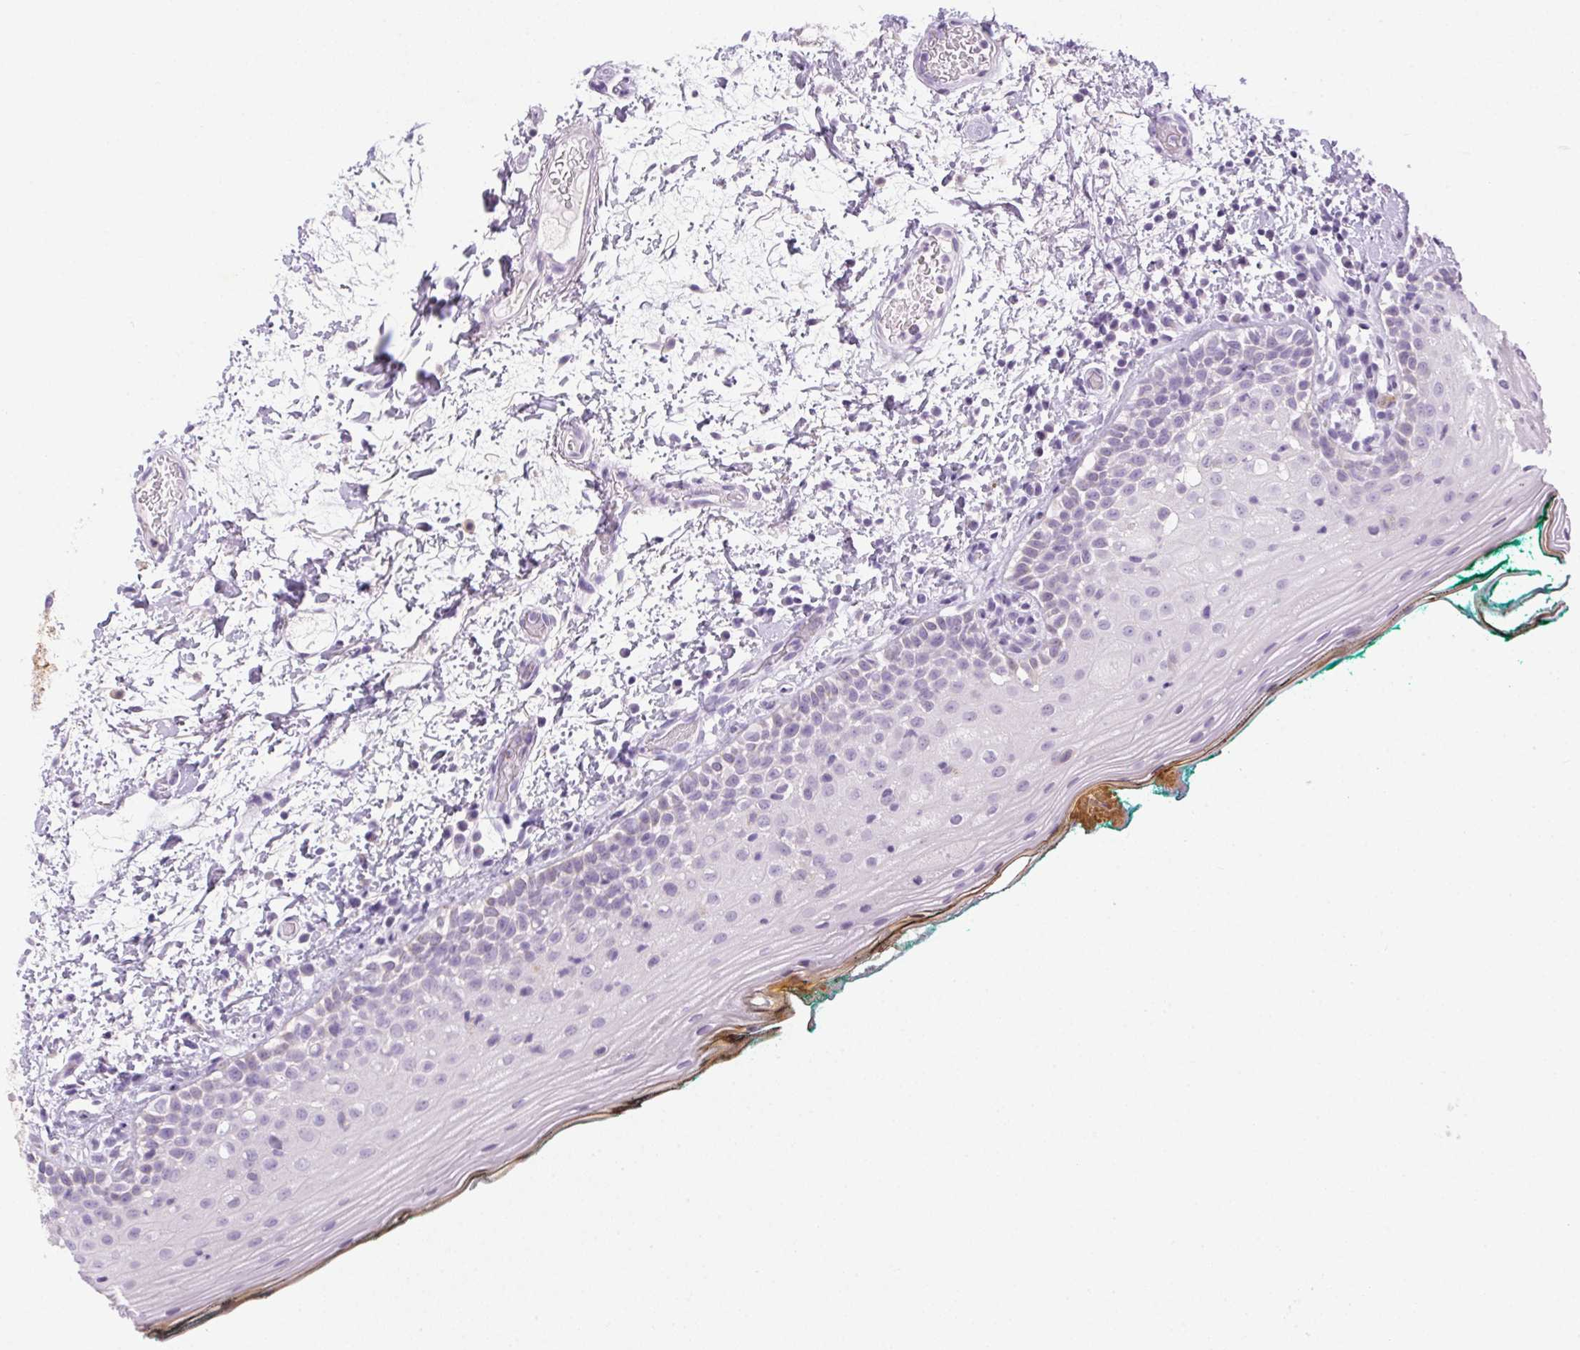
{"staining": {"intensity": "negative", "quantity": "none", "location": "none"}, "tissue": "oral mucosa", "cell_type": "Squamous epithelial cells", "image_type": "normal", "snomed": [{"axis": "morphology", "description": "Normal tissue, NOS"}, {"axis": "topography", "description": "Oral tissue"}], "caption": "The photomicrograph displays no staining of squamous epithelial cells in benign oral mucosa. The staining was performed using DAB to visualize the protein expression in brown, while the nuclei were stained in blue with hematoxylin (Magnification: 20x).", "gene": "POPDC2", "patient": {"sex": "female", "age": 83}}